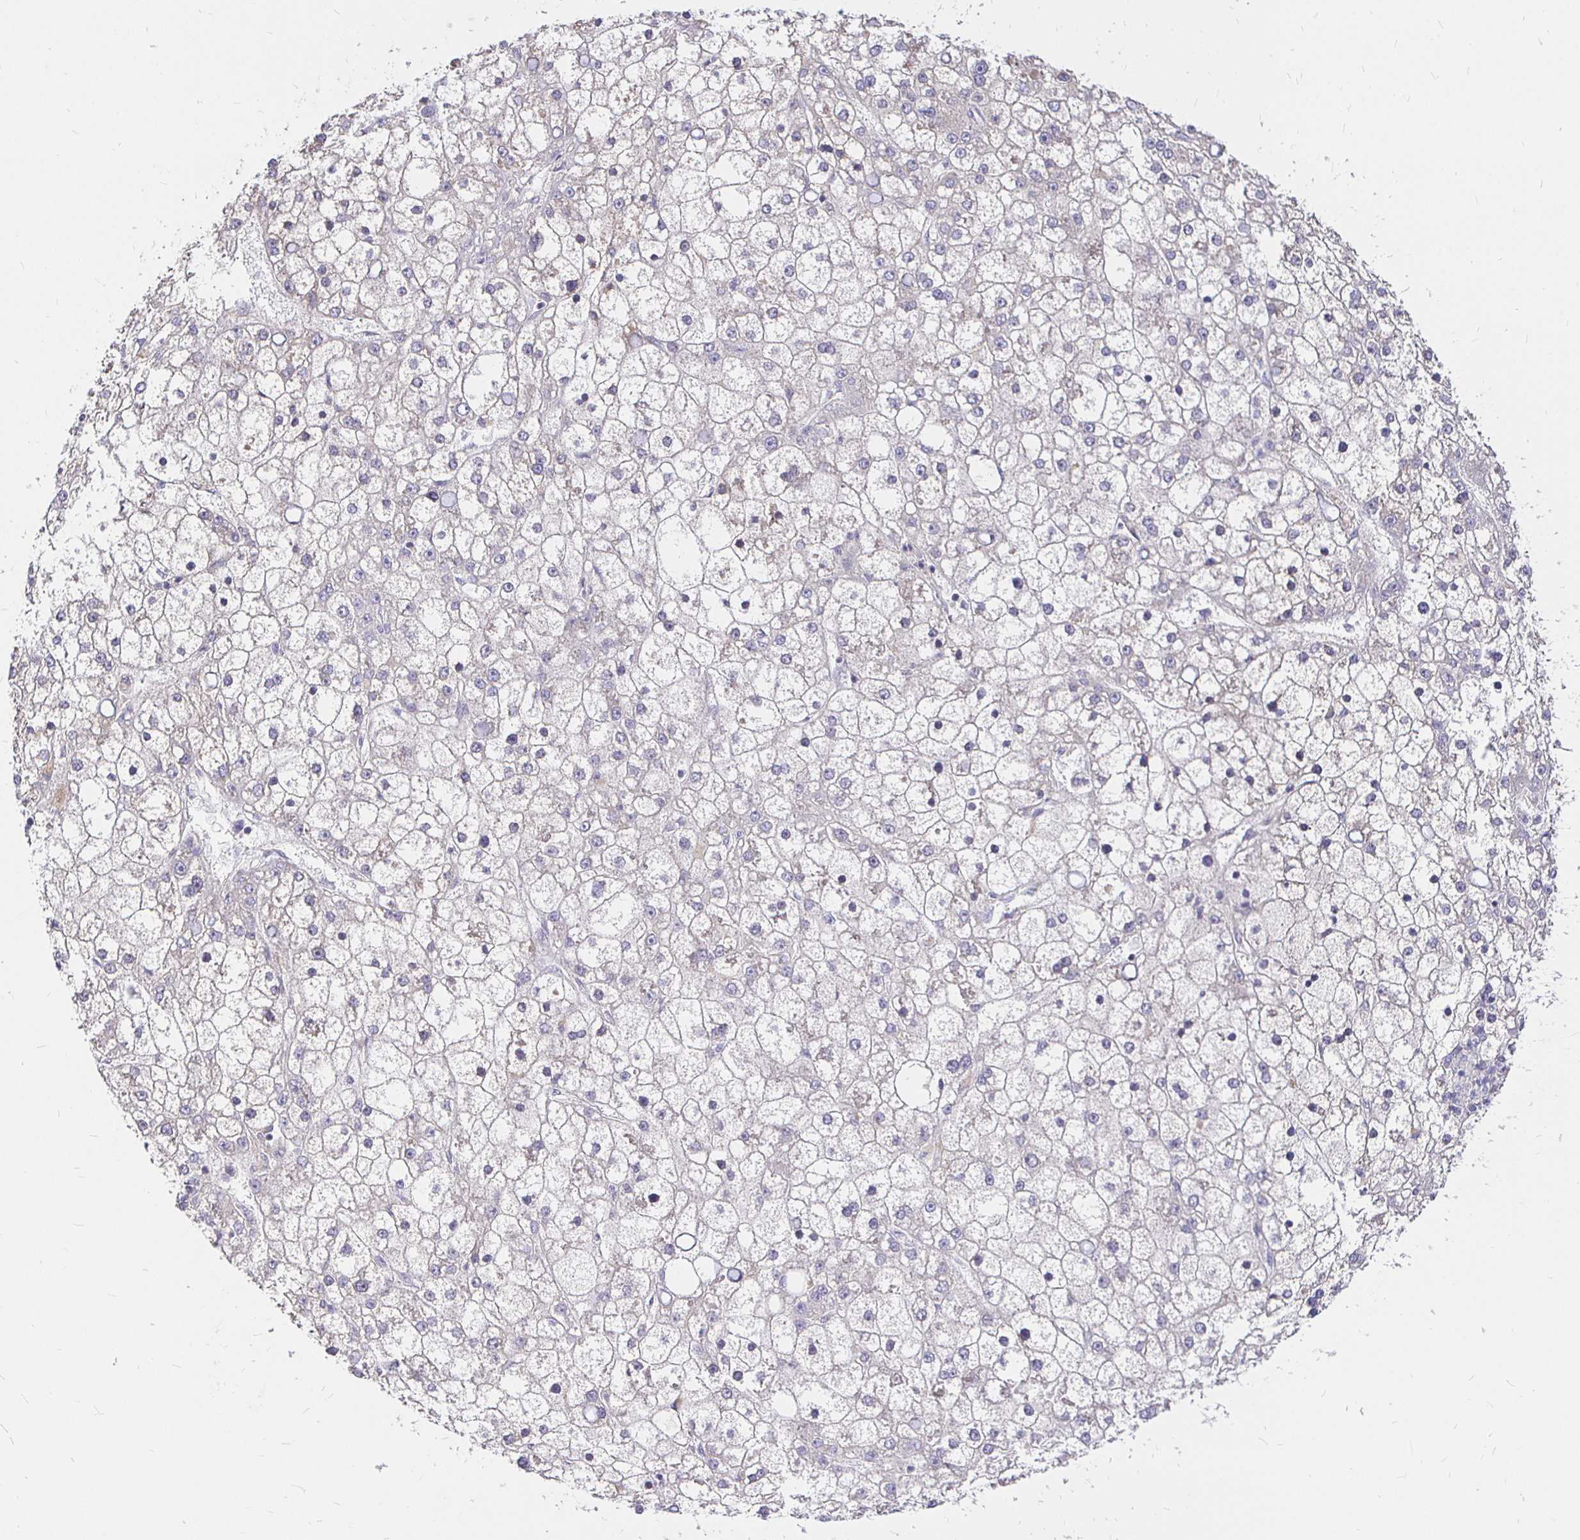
{"staining": {"intensity": "negative", "quantity": "none", "location": "none"}, "tissue": "liver cancer", "cell_type": "Tumor cells", "image_type": "cancer", "snomed": [{"axis": "morphology", "description": "Carcinoma, Hepatocellular, NOS"}, {"axis": "topography", "description": "Liver"}], "caption": "This is an IHC micrograph of human liver cancer (hepatocellular carcinoma). There is no positivity in tumor cells.", "gene": "PALM2AKAP2", "patient": {"sex": "male", "age": 67}}